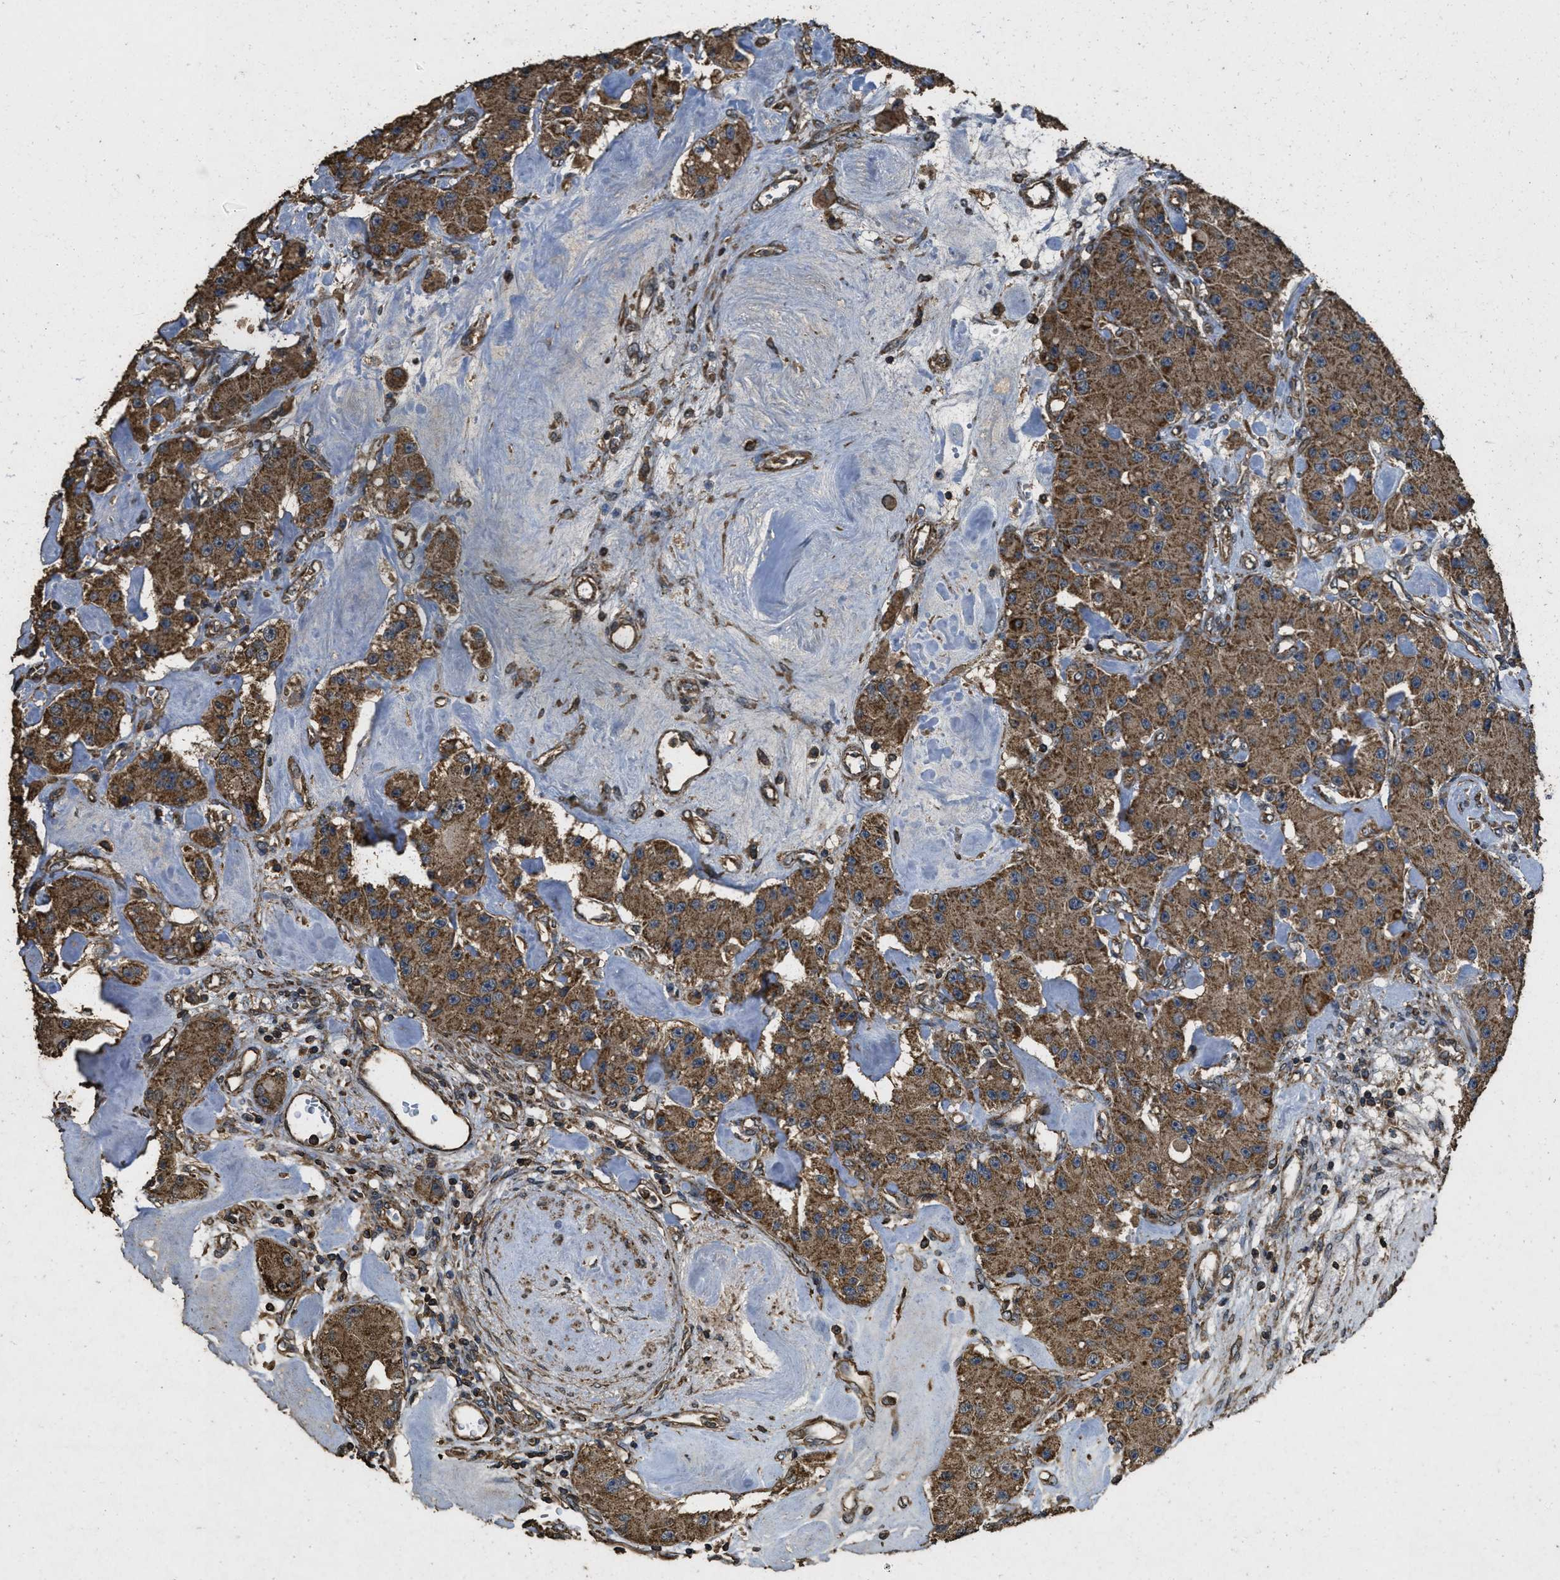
{"staining": {"intensity": "moderate", "quantity": ">75%", "location": "cytoplasmic/membranous"}, "tissue": "carcinoid", "cell_type": "Tumor cells", "image_type": "cancer", "snomed": [{"axis": "morphology", "description": "Carcinoid, malignant, NOS"}, {"axis": "topography", "description": "Pancreas"}], "caption": "Carcinoid (malignant) stained with a protein marker demonstrates moderate staining in tumor cells.", "gene": "CYRIA", "patient": {"sex": "male", "age": 41}}